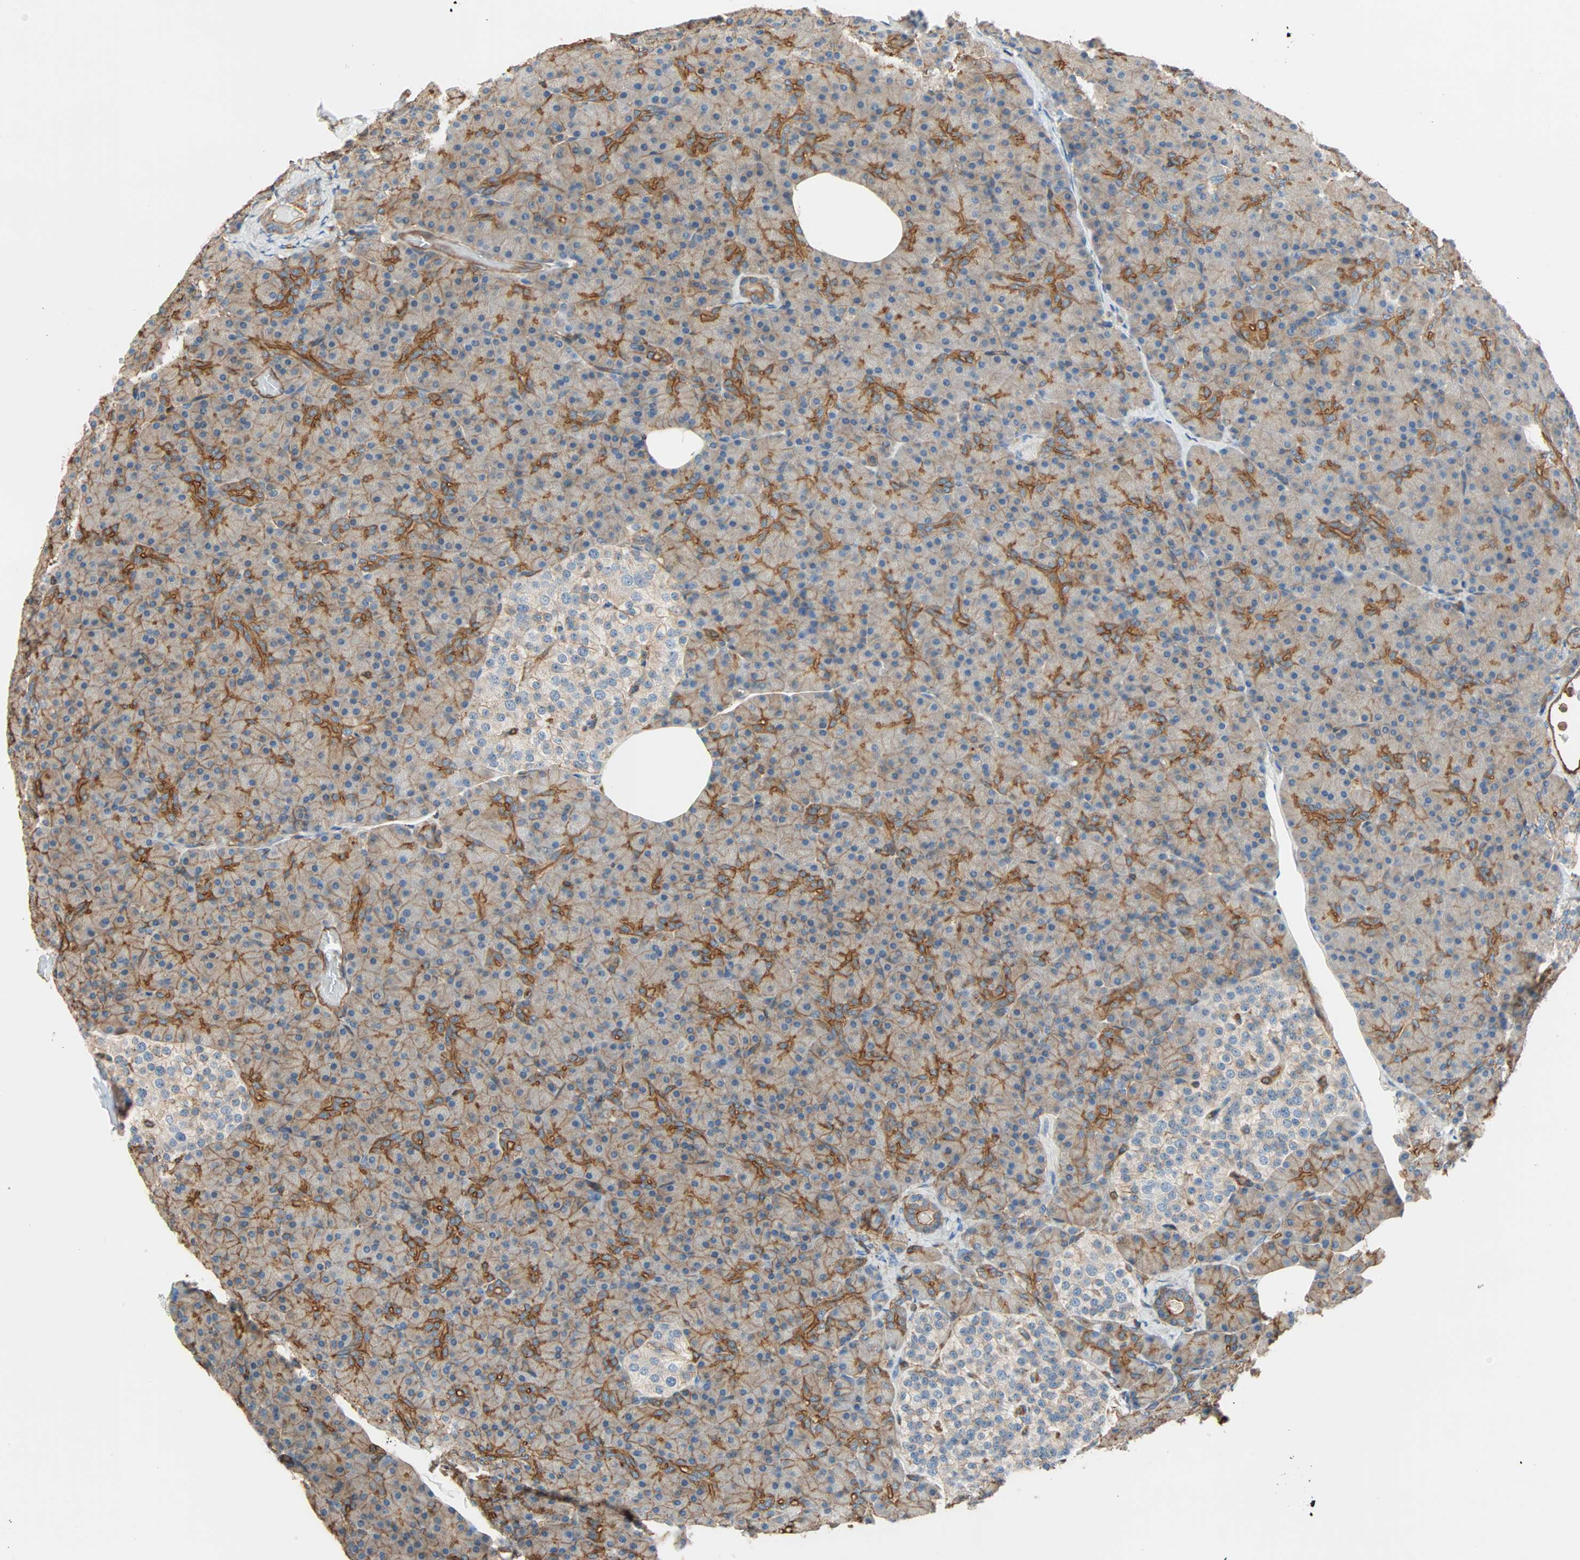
{"staining": {"intensity": "moderate", "quantity": ">75%", "location": "cytoplasmic/membranous"}, "tissue": "pancreas", "cell_type": "Exocrine glandular cells", "image_type": "normal", "snomed": [{"axis": "morphology", "description": "Normal tissue, NOS"}, {"axis": "topography", "description": "Pancreas"}], "caption": "Immunohistochemistry (IHC) micrograph of benign pancreas: pancreas stained using IHC exhibits medium levels of moderate protein expression localized specifically in the cytoplasmic/membranous of exocrine glandular cells, appearing as a cytoplasmic/membranous brown color.", "gene": "GALNT10", "patient": {"sex": "female", "age": 43}}